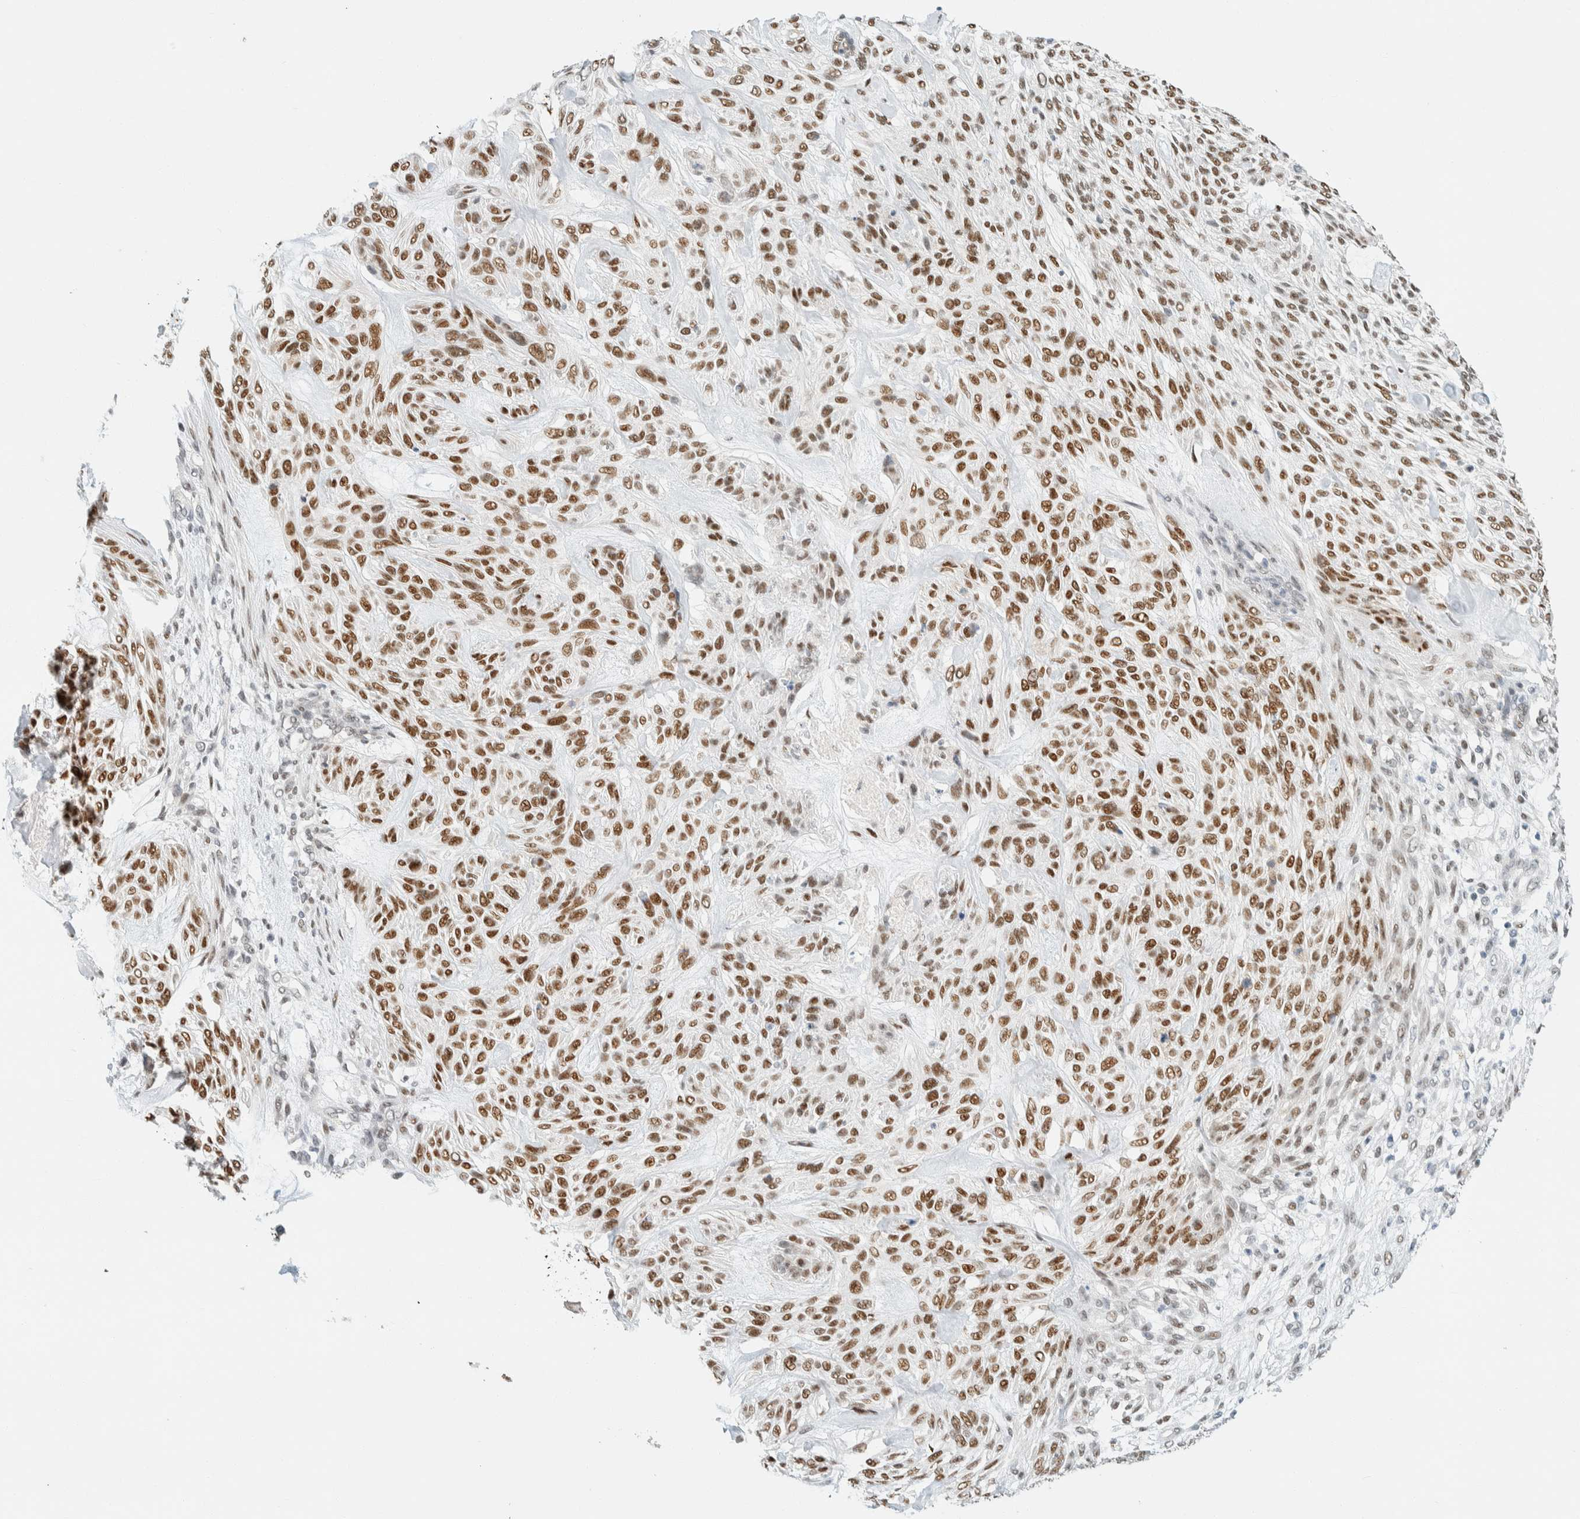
{"staining": {"intensity": "strong", "quantity": ">75%", "location": "nuclear"}, "tissue": "skin cancer", "cell_type": "Tumor cells", "image_type": "cancer", "snomed": [{"axis": "morphology", "description": "Basal cell carcinoma"}, {"axis": "topography", "description": "Skin"}], "caption": "A high-resolution micrograph shows IHC staining of skin cancer (basal cell carcinoma), which shows strong nuclear expression in approximately >75% of tumor cells.", "gene": "ZNF683", "patient": {"sex": "male", "age": 55}}